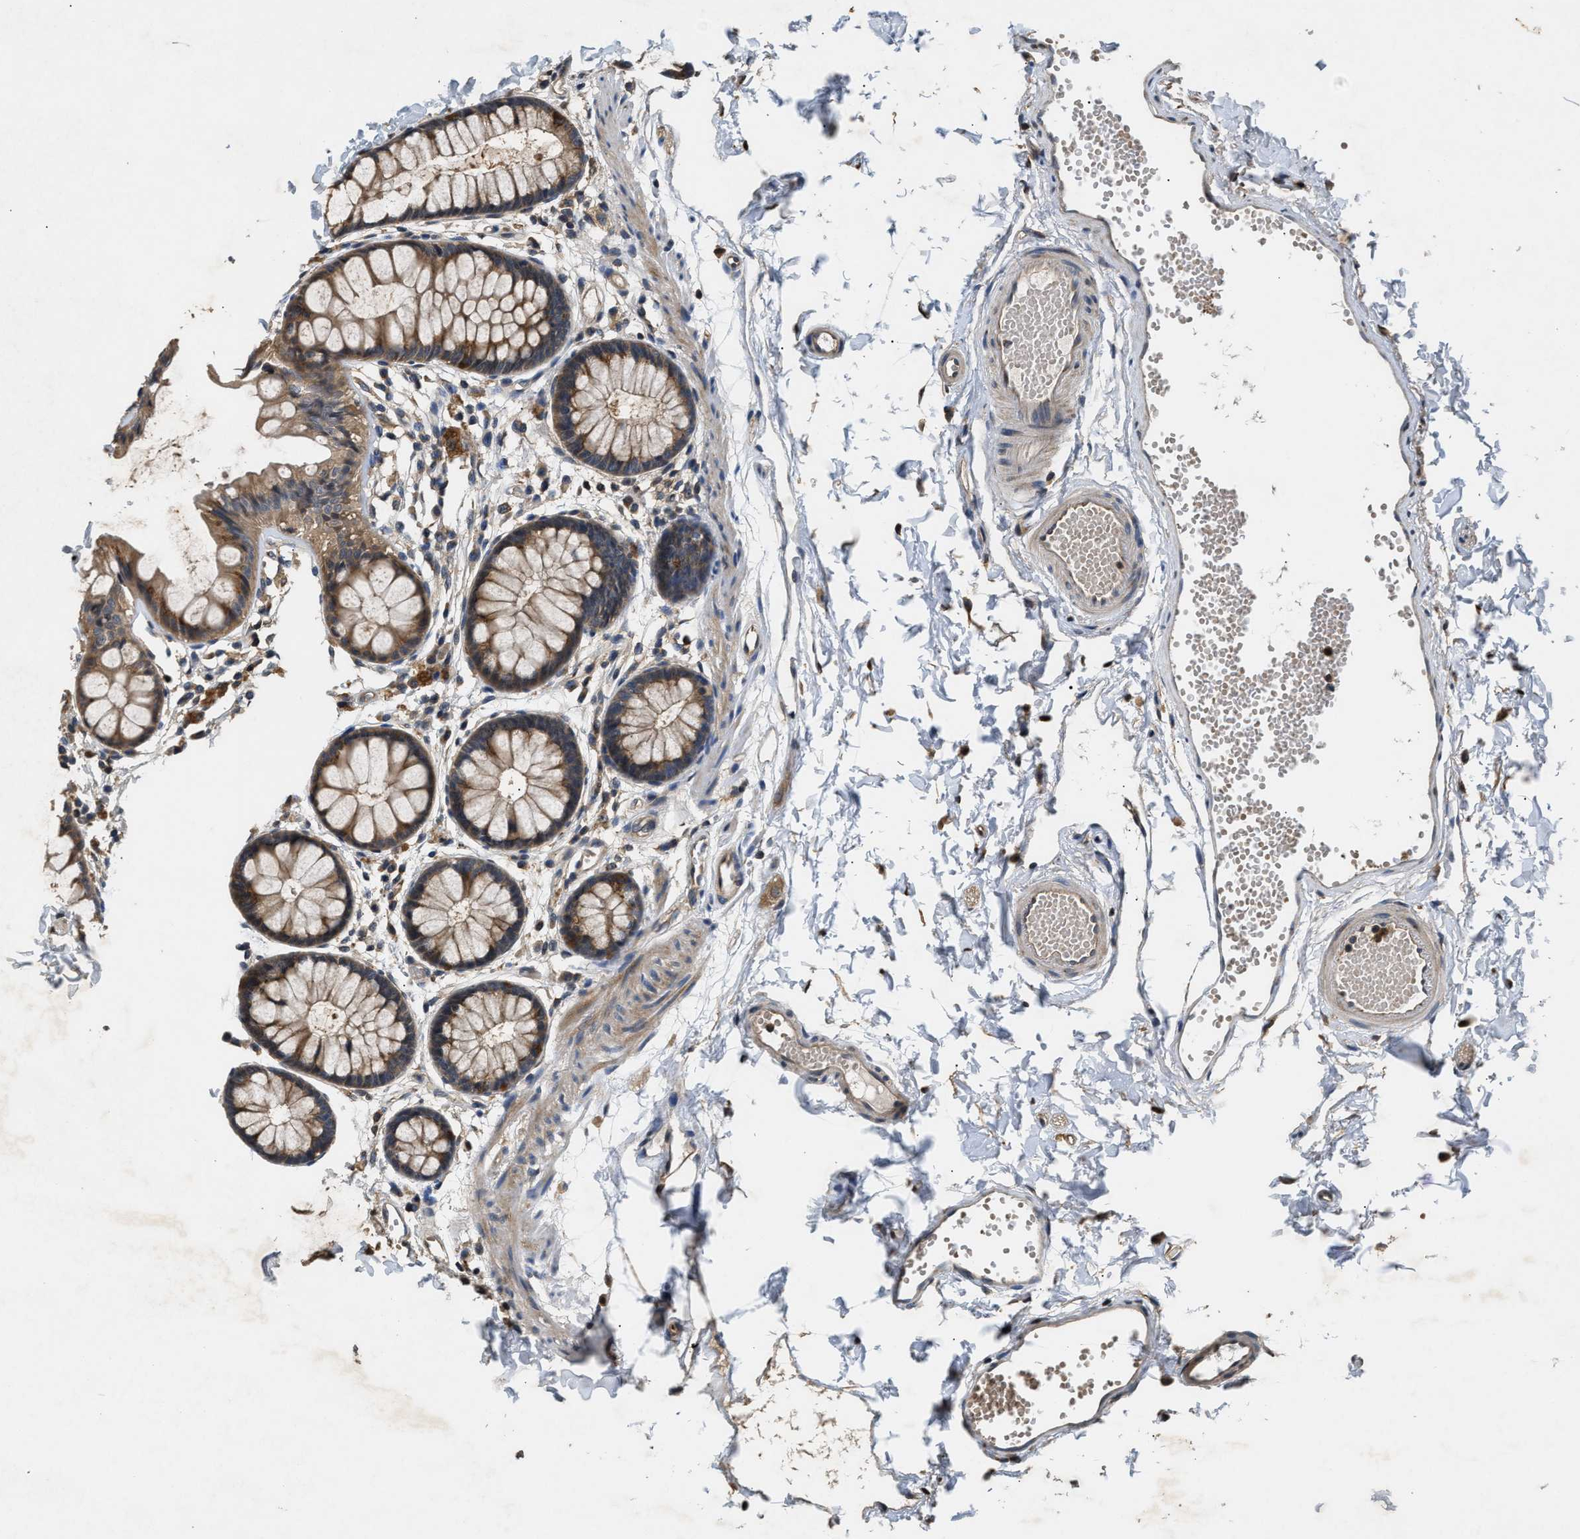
{"staining": {"intensity": "moderate", "quantity": ">75%", "location": "cytoplasmic/membranous"}, "tissue": "rectum", "cell_type": "Glandular cells", "image_type": "normal", "snomed": [{"axis": "morphology", "description": "Normal tissue, NOS"}, {"axis": "topography", "description": "Rectum"}], "caption": "DAB (3,3'-diaminobenzidine) immunohistochemical staining of normal rectum displays moderate cytoplasmic/membranous protein staining in about >75% of glandular cells.", "gene": "CHUK", "patient": {"sex": "female", "age": 66}}